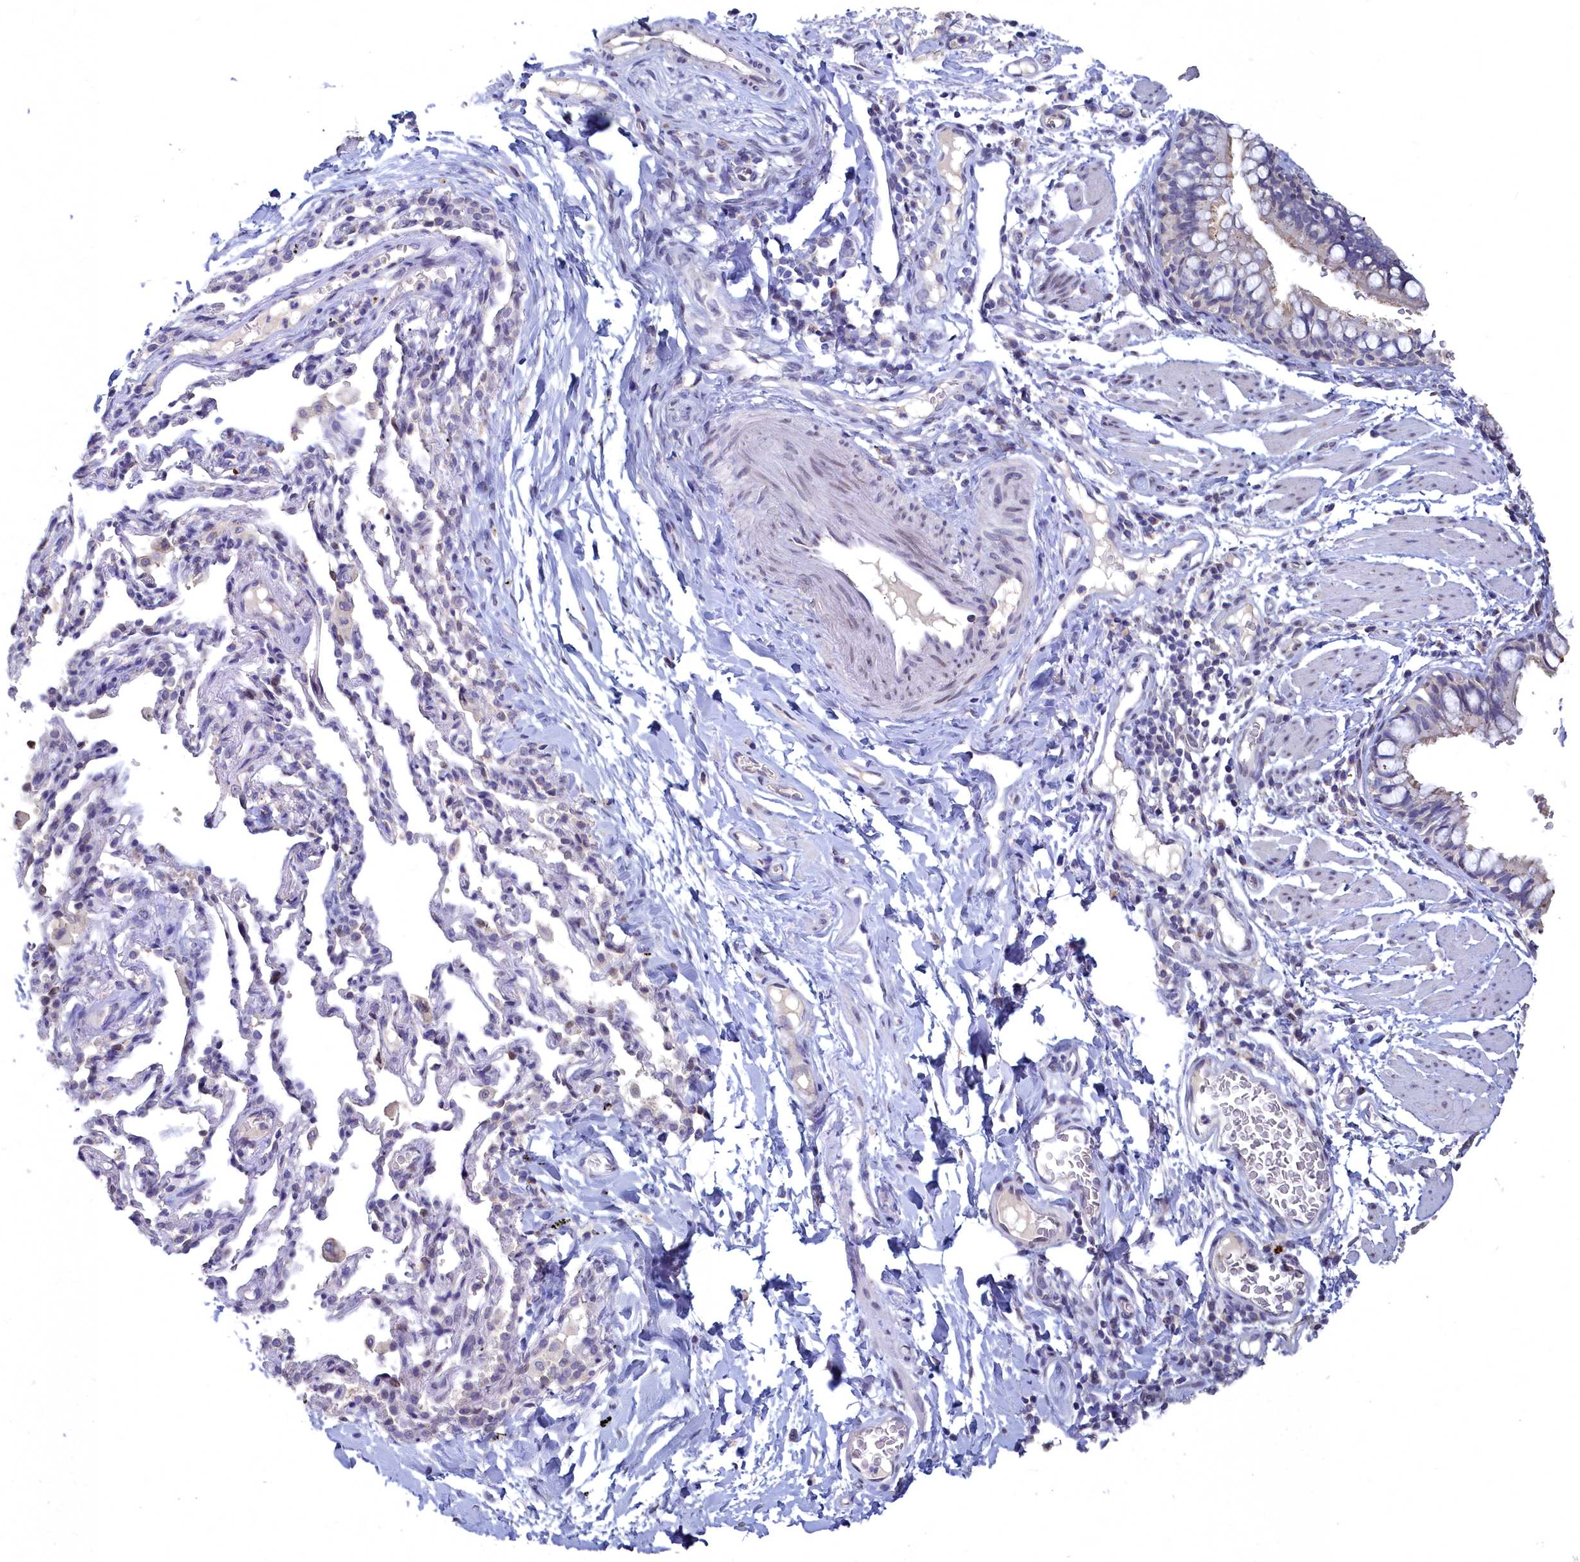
{"staining": {"intensity": "weak", "quantity": "<25%", "location": "cytoplasmic/membranous"}, "tissue": "bronchus", "cell_type": "Respiratory epithelial cells", "image_type": "normal", "snomed": [{"axis": "morphology", "description": "Normal tissue, NOS"}, {"axis": "topography", "description": "Cartilage tissue"}, {"axis": "topography", "description": "Bronchus"}], "caption": "DAB (3,3'-diaminobenzidine) immunohistochemical staining of benign human bronchus exhibits no significant expression in respiratory epithelial cells.", "gene": "NOXA1", "patient": {"sex": "female", "age": 36}}